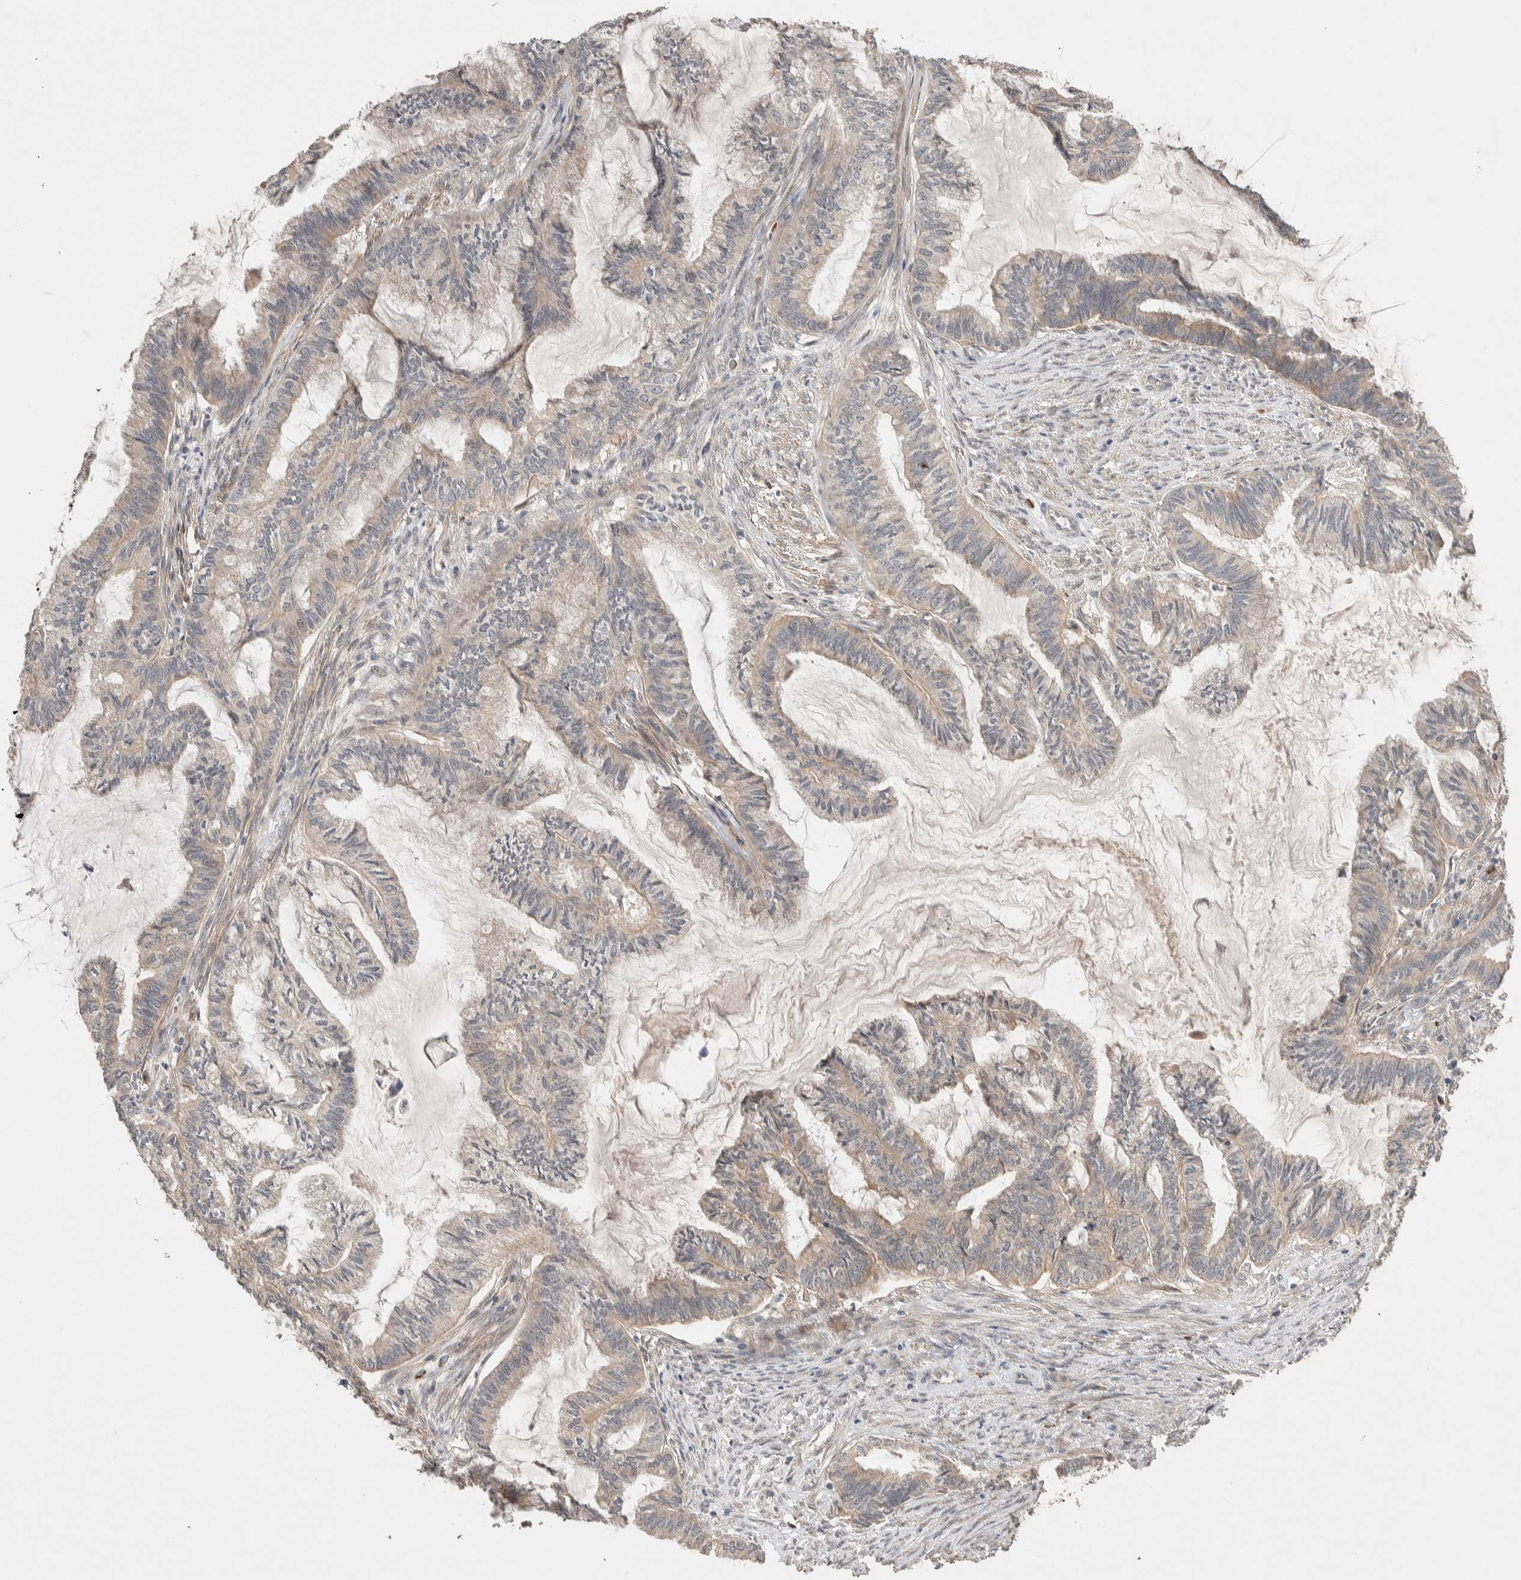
{"staining": {"intensity": "weak", "quantity": "<25%", "location": "cytoplasmic/membranous"}, "tissue": "endometrial cancer", "cell_type": "Tumor cells", "image_type": "cancer", "snomed": [{"axis": "morphology", "description": "Adenocarcinoma, NOS"}, {"axis": "topography", "description": "Endometrium"}], "caption": "Endometrial cancer was stained to show a protein in brown. There is no significant expression in tumor cells.", "gene": "CASK", "patient": {"sex": "female", "age": 86}}